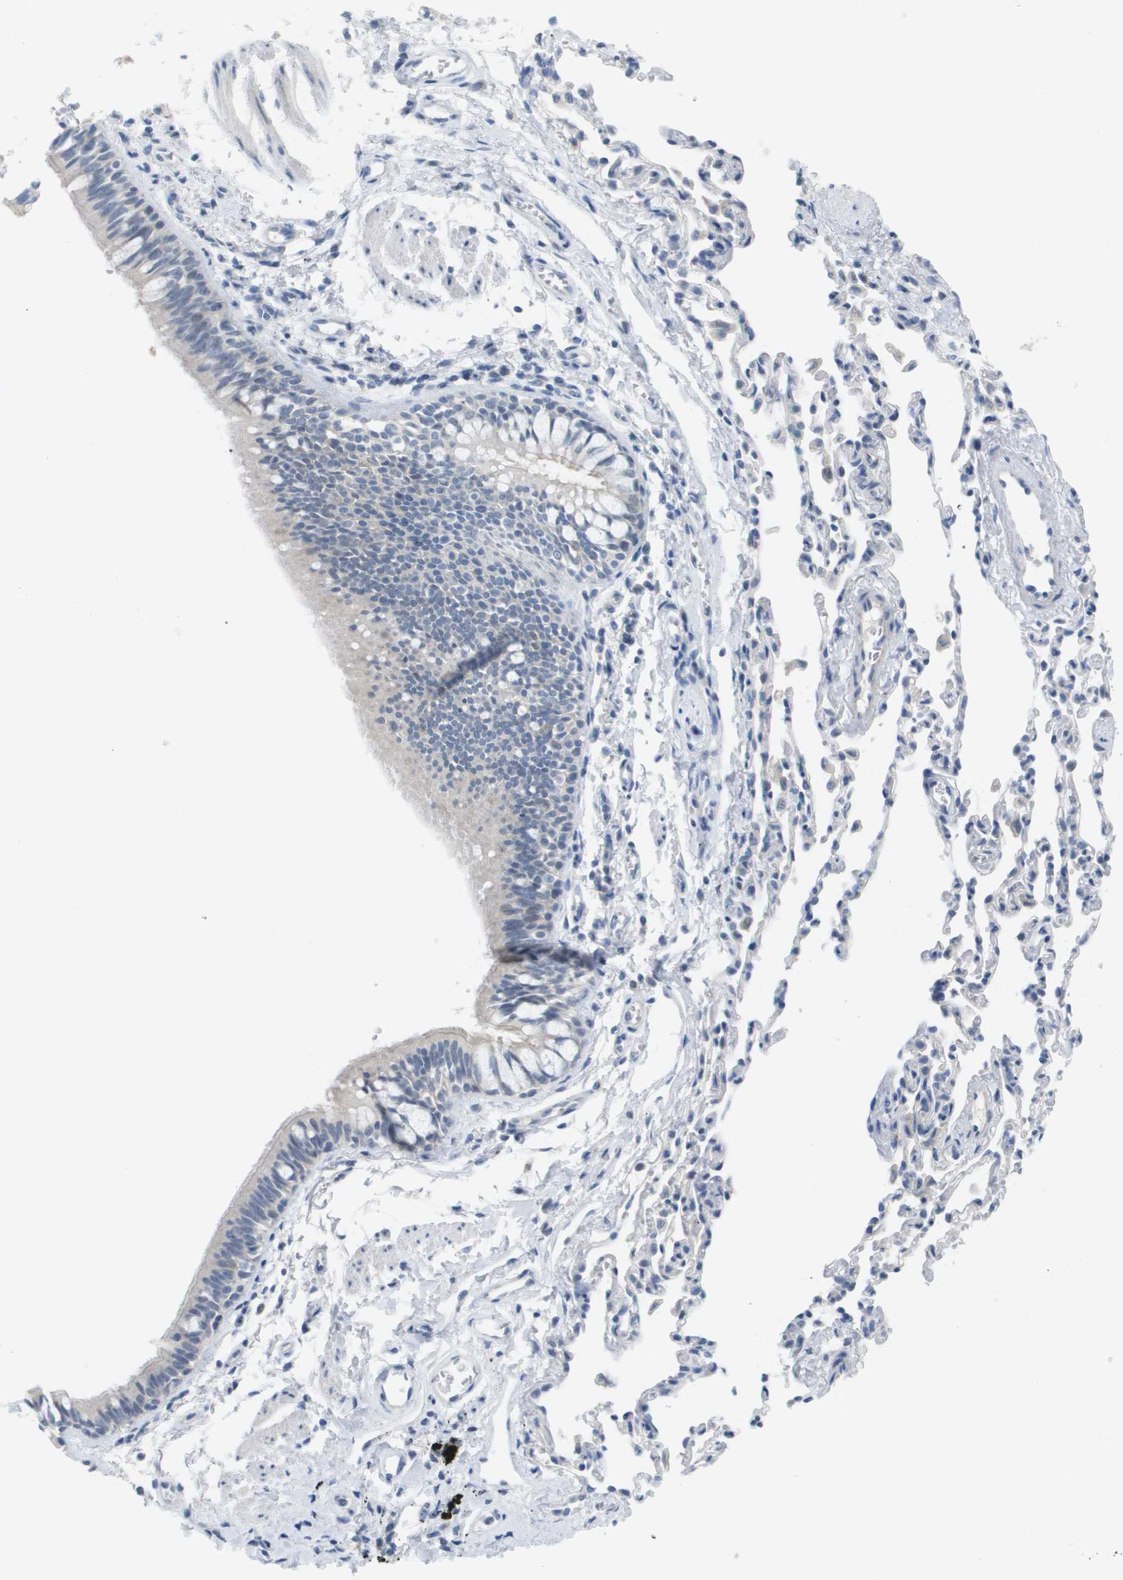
{"staining": {"intensity": "weak", "quantity": "25%-75%", "location": "cytoplasmic/membranous"}, "tissue": "bronchus", "cell_type": "Respiratory epithelial cells", "image_type": "normal", "snomed": [{"axis": "morphology", "description": "Normal tissue, NOS"}, {"axis": "topography", "description": "Bronchus"}, {"axis": "topography", "description": "Lung"}], "caption": "Weak cytoplasmic/membranous positivity for a protein is identified in approximately 25%-75% of respiratory epithelial cells of normal bronchus using immunohistochemistry (IHC).", "gene": "PDE4A", "patient": {"sex": "male", "age": 64}}